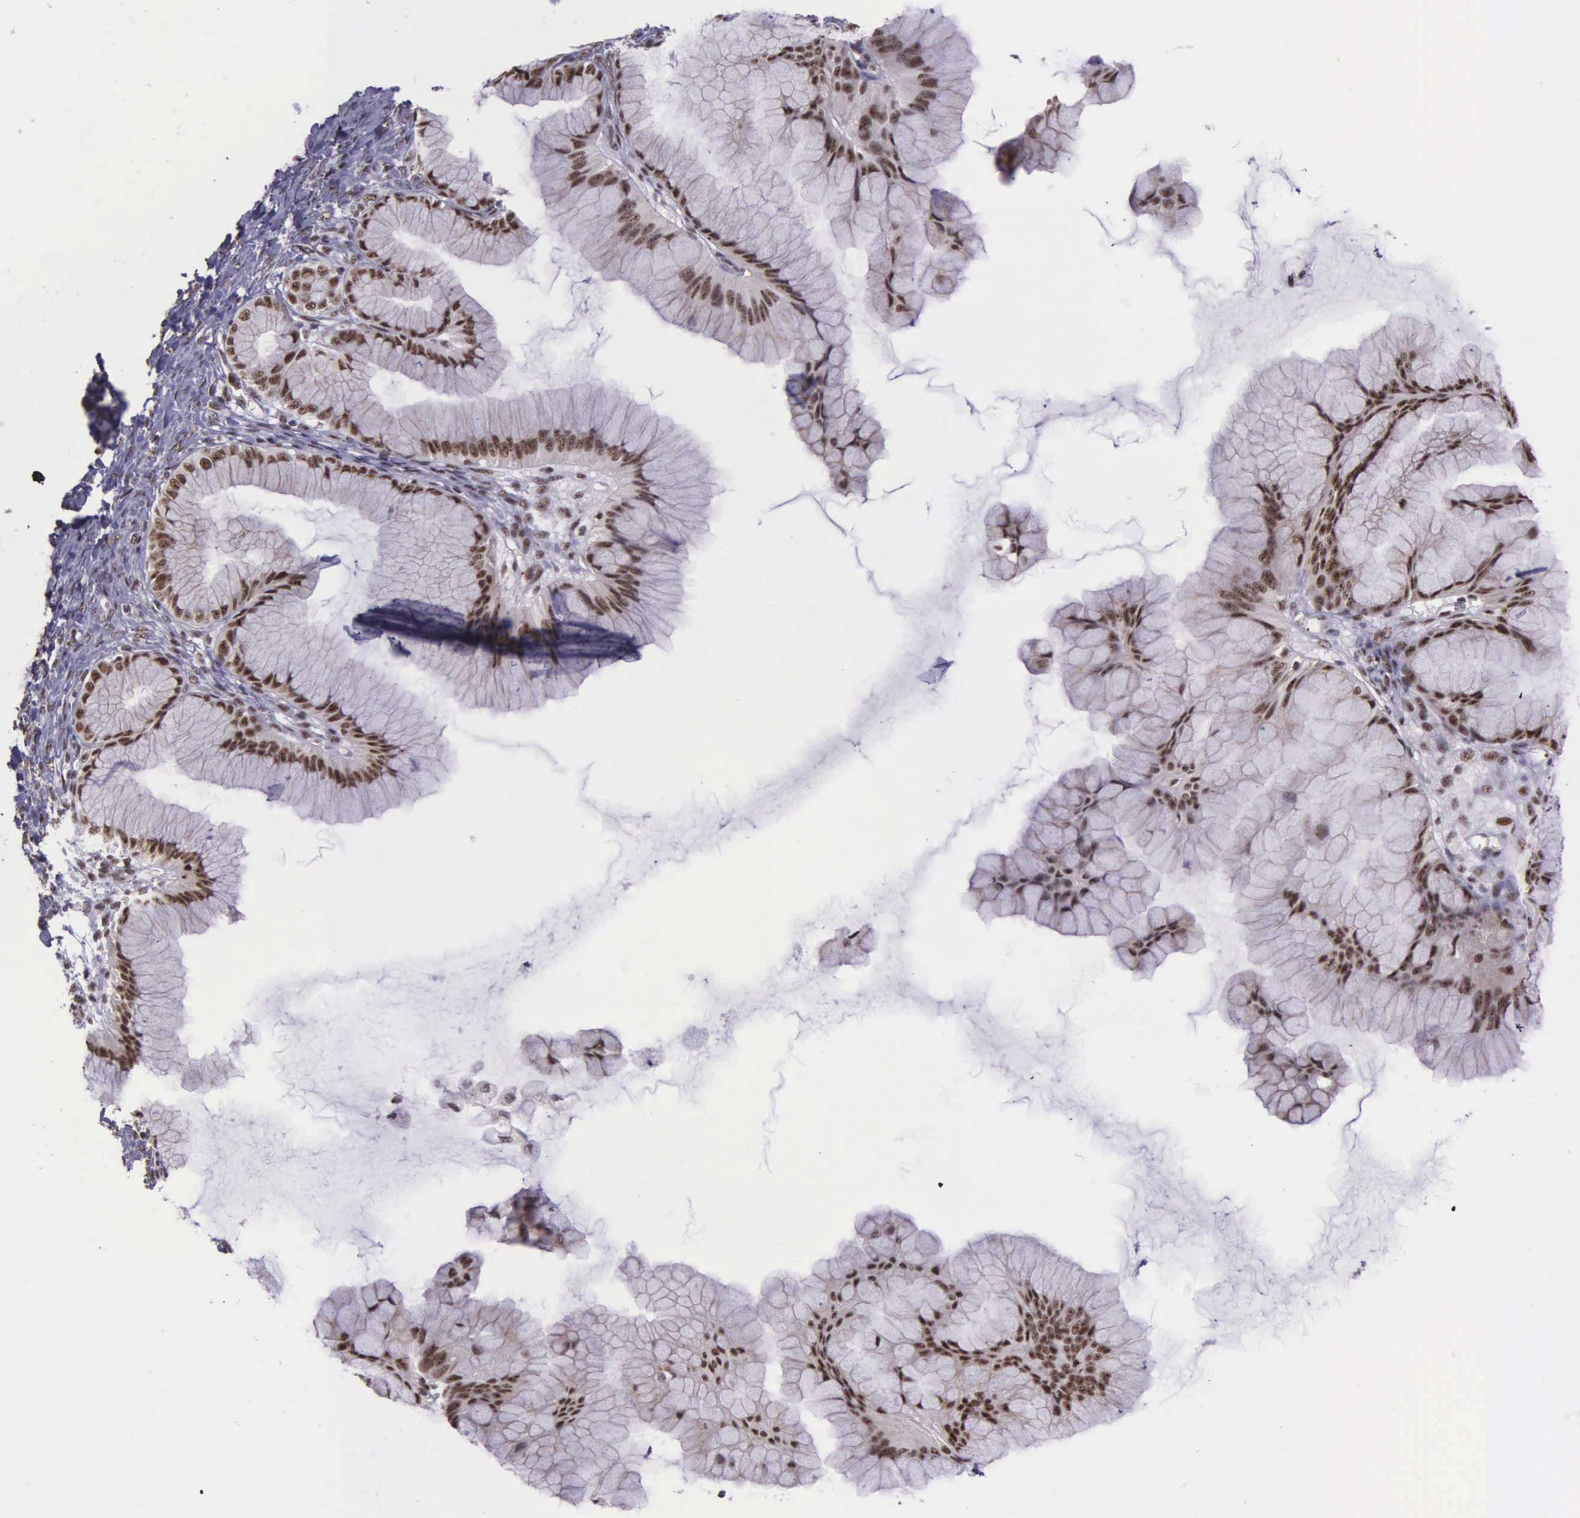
{"staining": {"intensity": "moderate", "quantity": ">75%", "location": "nuclear"}, "tissue": "ovarian cancer", "cell_type": "Tumor cells", "image_type": "cancer", "snomed": [{"axis": "morphology", "description": "Cystadenocarcinoma, mucinous, NOS"}, {"axis": "topography", "description": "Ovary"}], "caption": "IHC of ovarian mucinous cystadenocarcinoma reveals medium levels of moderate nuclear expression in about >75% of tumor cells.", "gene": "FAM47A", "patient": {"sex": "female", "age": 41}}